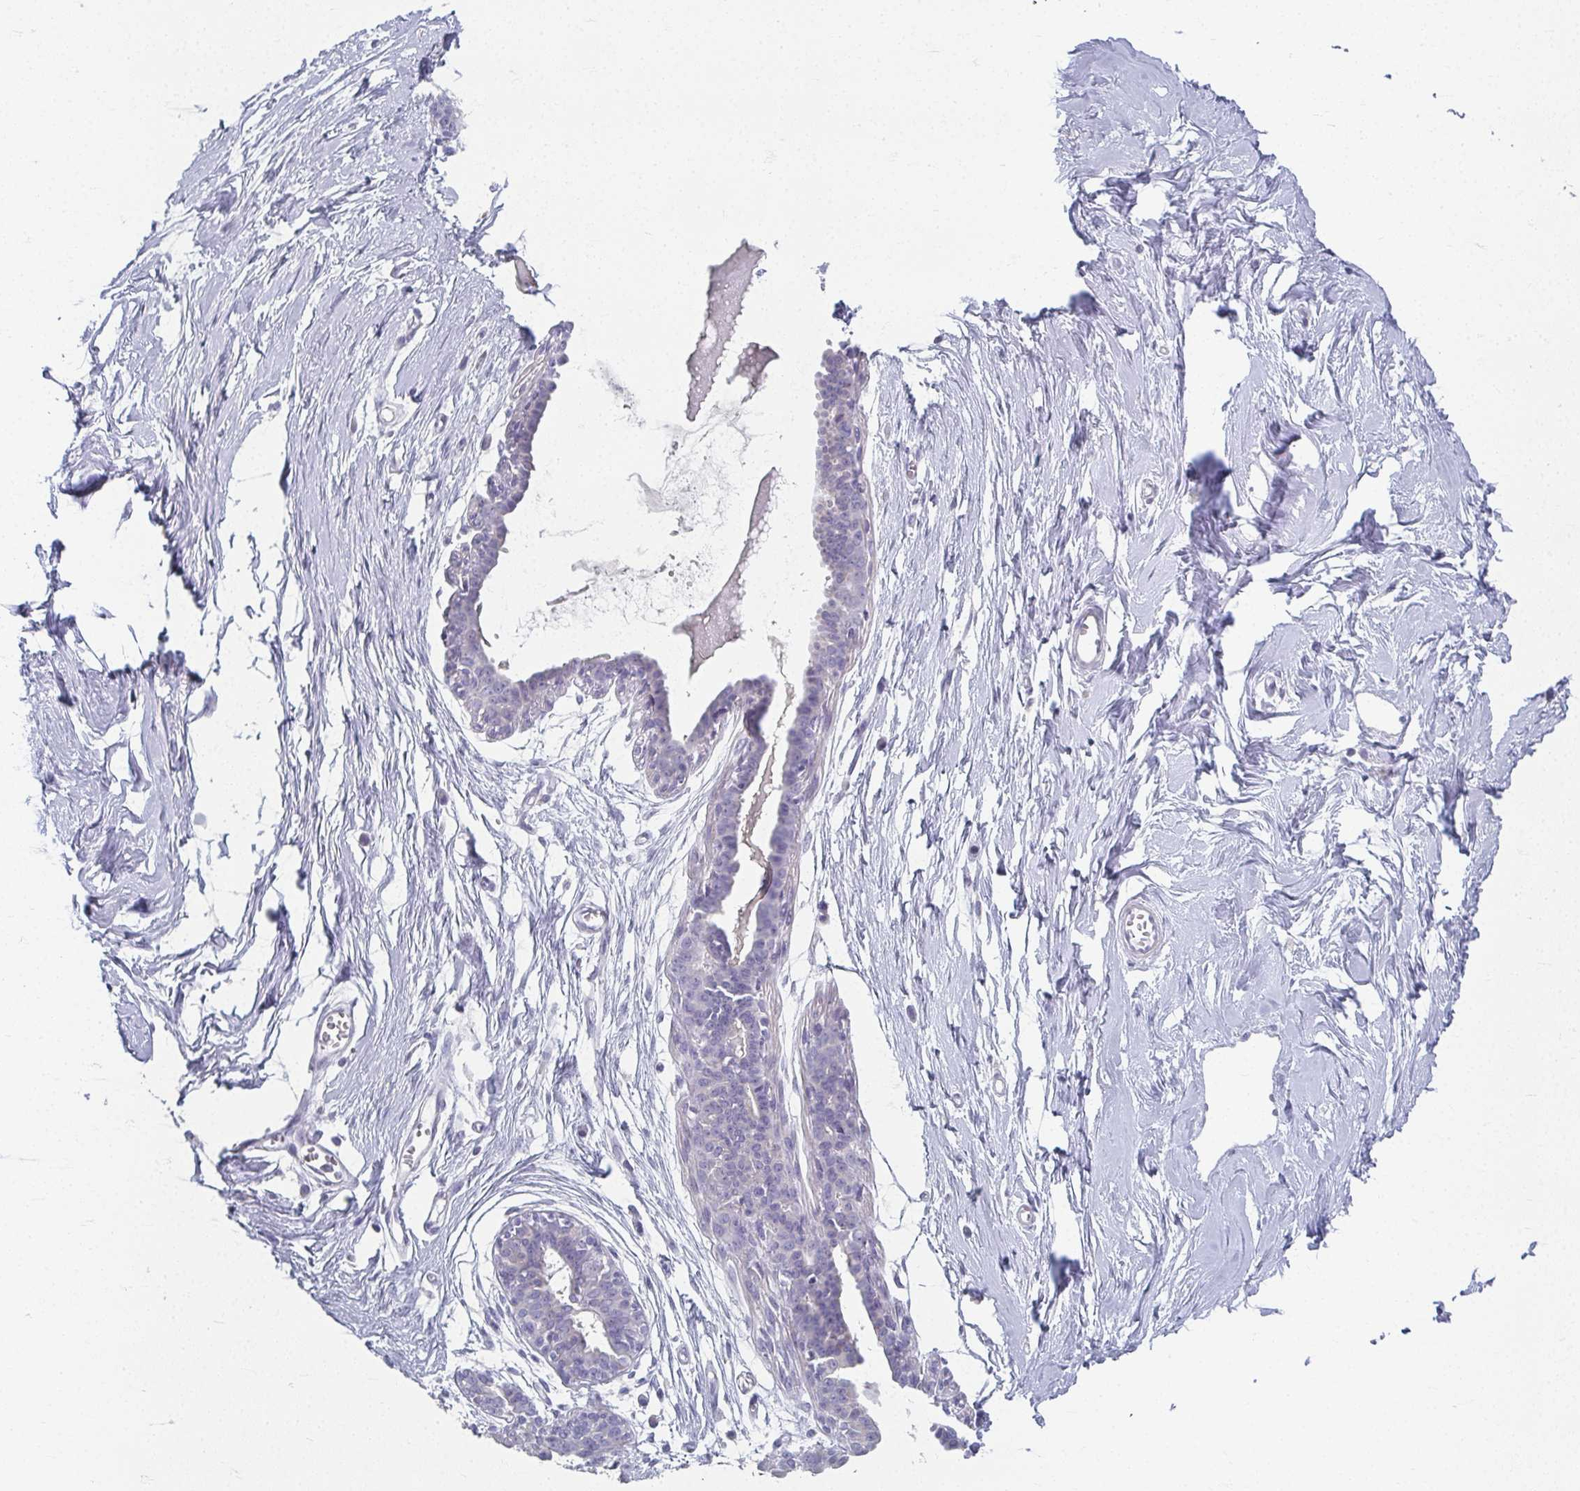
{"staining": {"intensity": "negative", "quantity": "none", "location": "none"}, "tissue": "breast", "cell_type": "Adipocytes", "image_type": "normal", "snomed": [{"axis": "morphology", "description": "Normal tissue, NOS"}, {"axis": "topography", "description": "Breast"}], "caption": "Immunohistochemical staining of benign breast displays no significant positivity in adipocytes. (DAB (3,3'-diaminobenzidine) immunohistochemistry (IHC) with hematoxylin counter stain).", "gene": "CAMKV", "patient": {"sex": "female", "age": 45}}